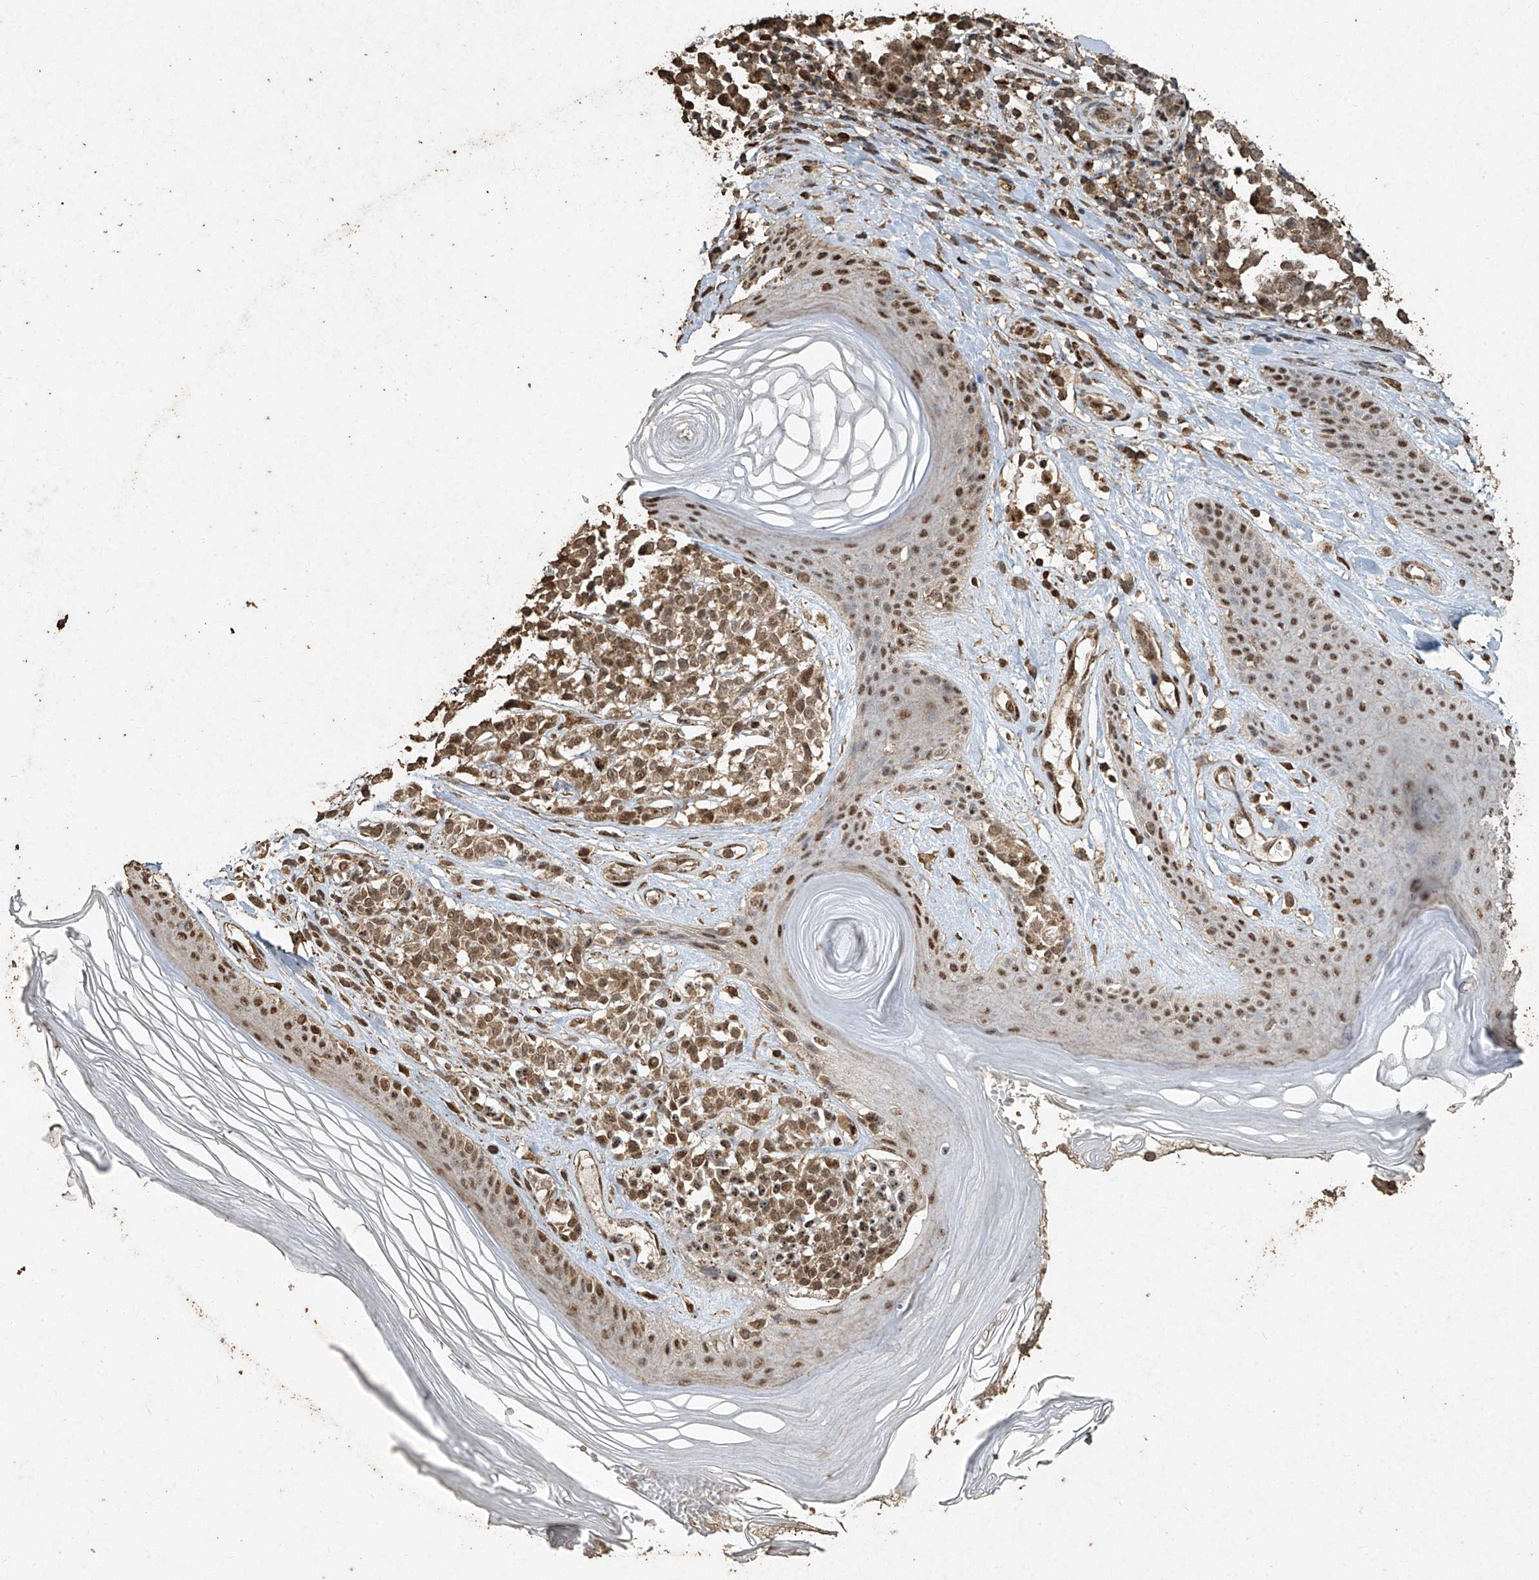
{"staining": {"intensity": "moderate", "quantity": ">75%", "location": "cytoplasmic/membranous,nuclear"}, "tissue": "melanoma", "cell_type": "Tumor cells", "image_type": "cancer", "snomed": [{"axis": "morphology", "description": "Malignant melanoma, NOS"}, {"axis": "topography", "description": "Skin"}], "caption": "DAB immunohistochemical staining of human melanoma demonstrates moderate cytoplasmic/membranous and nuclear protein staining in about >75% of tumor cells.", "gene": "ERBB3", "patient": {"sex": "female", "age": 64}}